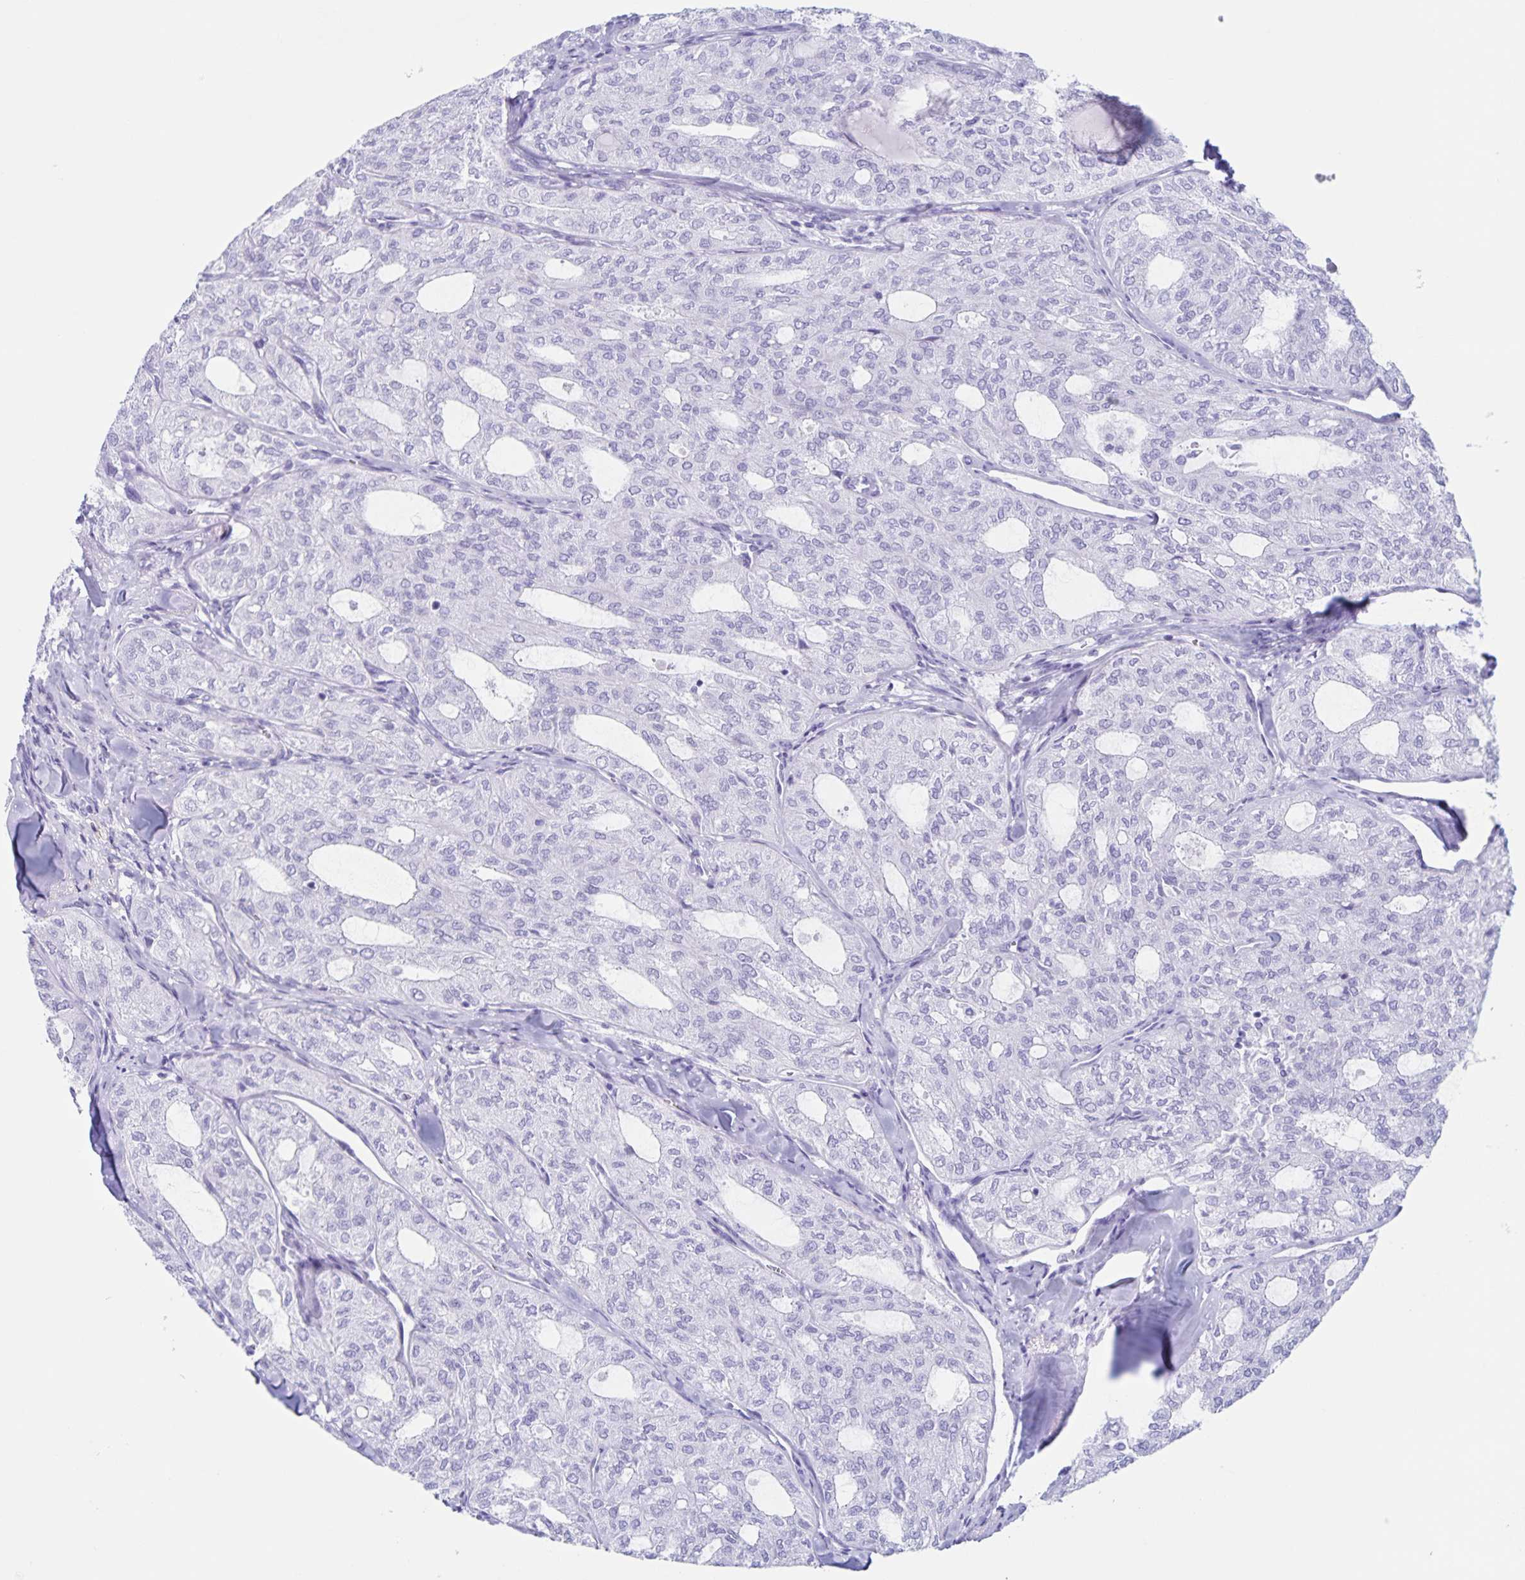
{"staining": {"intensity": "negative", "quantity": "none", "location": "none"}, "tissue": "thyroid cancer", "cell_type": "Tumor cells", "image_type": "cancer", "snomed": [{"axis": "morphology", "description": "Follicular adenoma carcinoma, NOS"}, {"axis": "topography", "description": "Thyroid gland"}], "caption": "Tumor cells show no significant protein expression in thyroid follicular adenoma carcinoma. The staining is performed using DAB brown chromogen with nuclei counter-stained in using hematoxylin.", "gene": "C12orf56", "patient": {"sex": "male", "age": 75}}